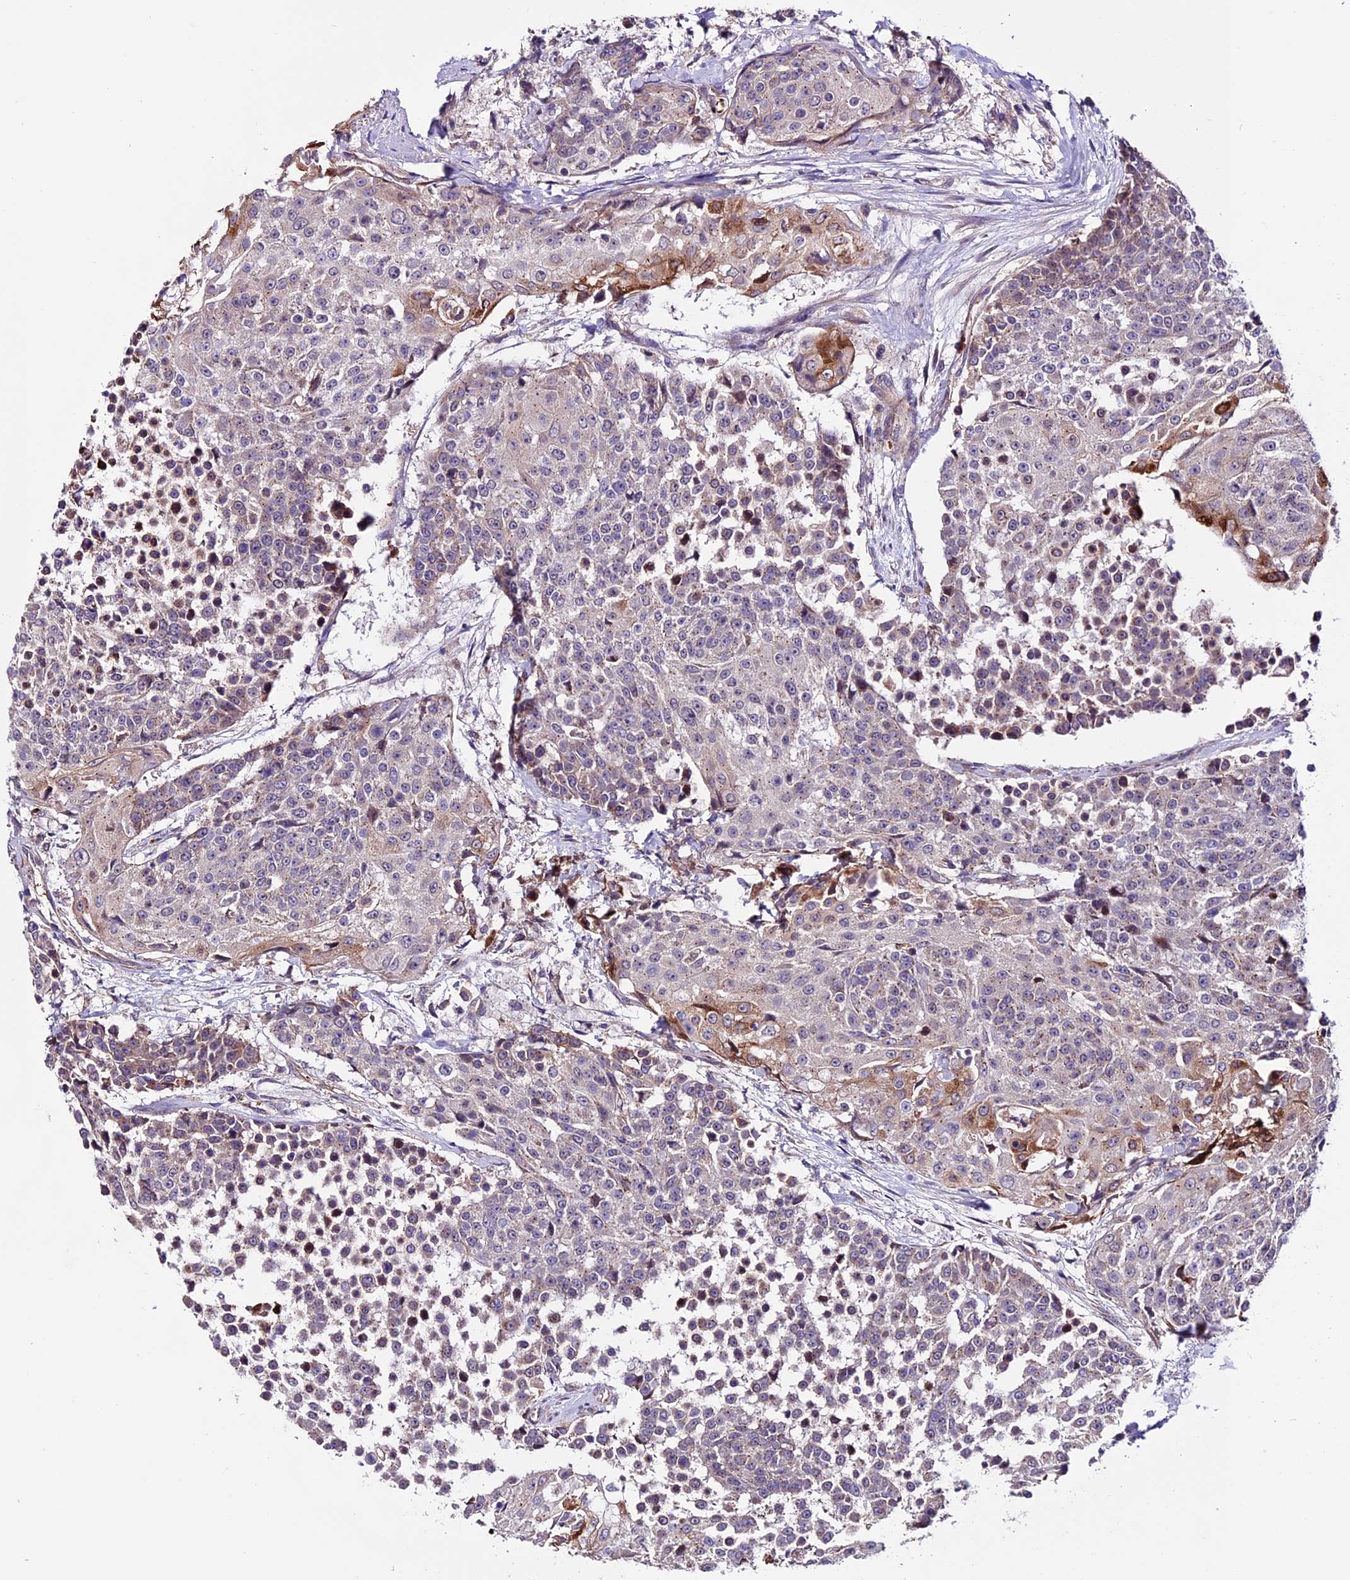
{"staining": {"intensity": "moderate", "quantity": "<25%", "location": "cytoplasmic/membranous"}, "tissue": "urothelial cancer", "cell_type": "Tumor cells", "image_type": "cancer", "snomed": [{"axis": "morphology", "description": "Urothelial carcinoma, High grade"}, {"axis": "topography", "description": "Urinary bladder"}], "caption": "Brown immunohistochemical staining in urothelial cancer shows moderate cytoplasmic/membranous positivity in approximately <25% of tumor cells.", "gene": "RINL", "patient": {"sex": "female", "age": 63}}